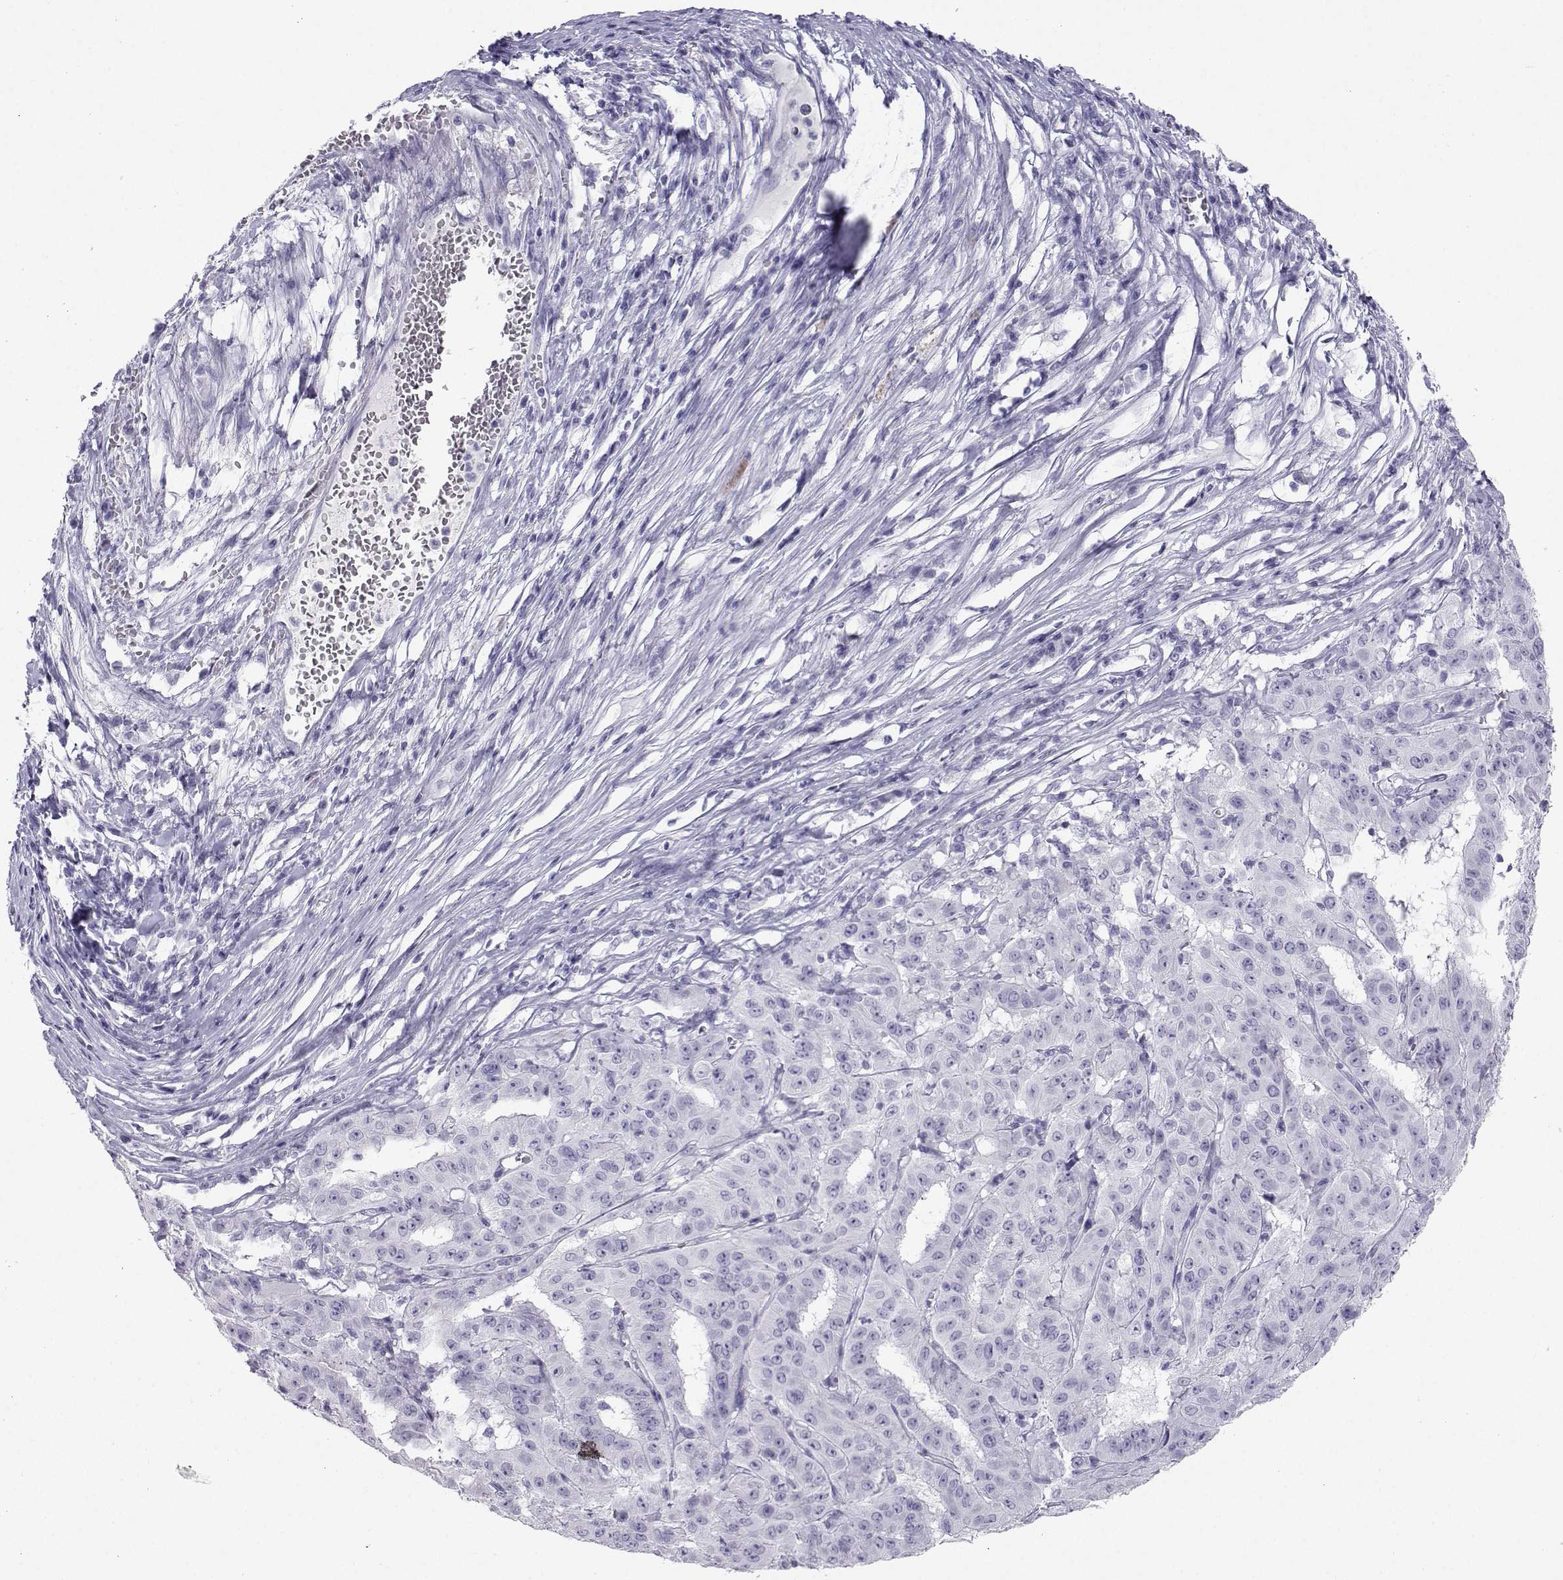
{"staining": {"intensity": "negative", "quantity": "none", "location": "none"}, "tissue": "pancreatic cancer", "cell_type": "Tumor cells", "image_type": "cancer", "snomed": [{"axis": "morphology", "description": "Adenocarcinoma, NOS"}, {"axis": "topography", "description": "Pancreas"}], "caption": "There is no significant positivity in tumor cells of pancreatic cancer (adenocarcinoma).", "gene": "SST", "patient": {"sex": "male", "age": 63}}